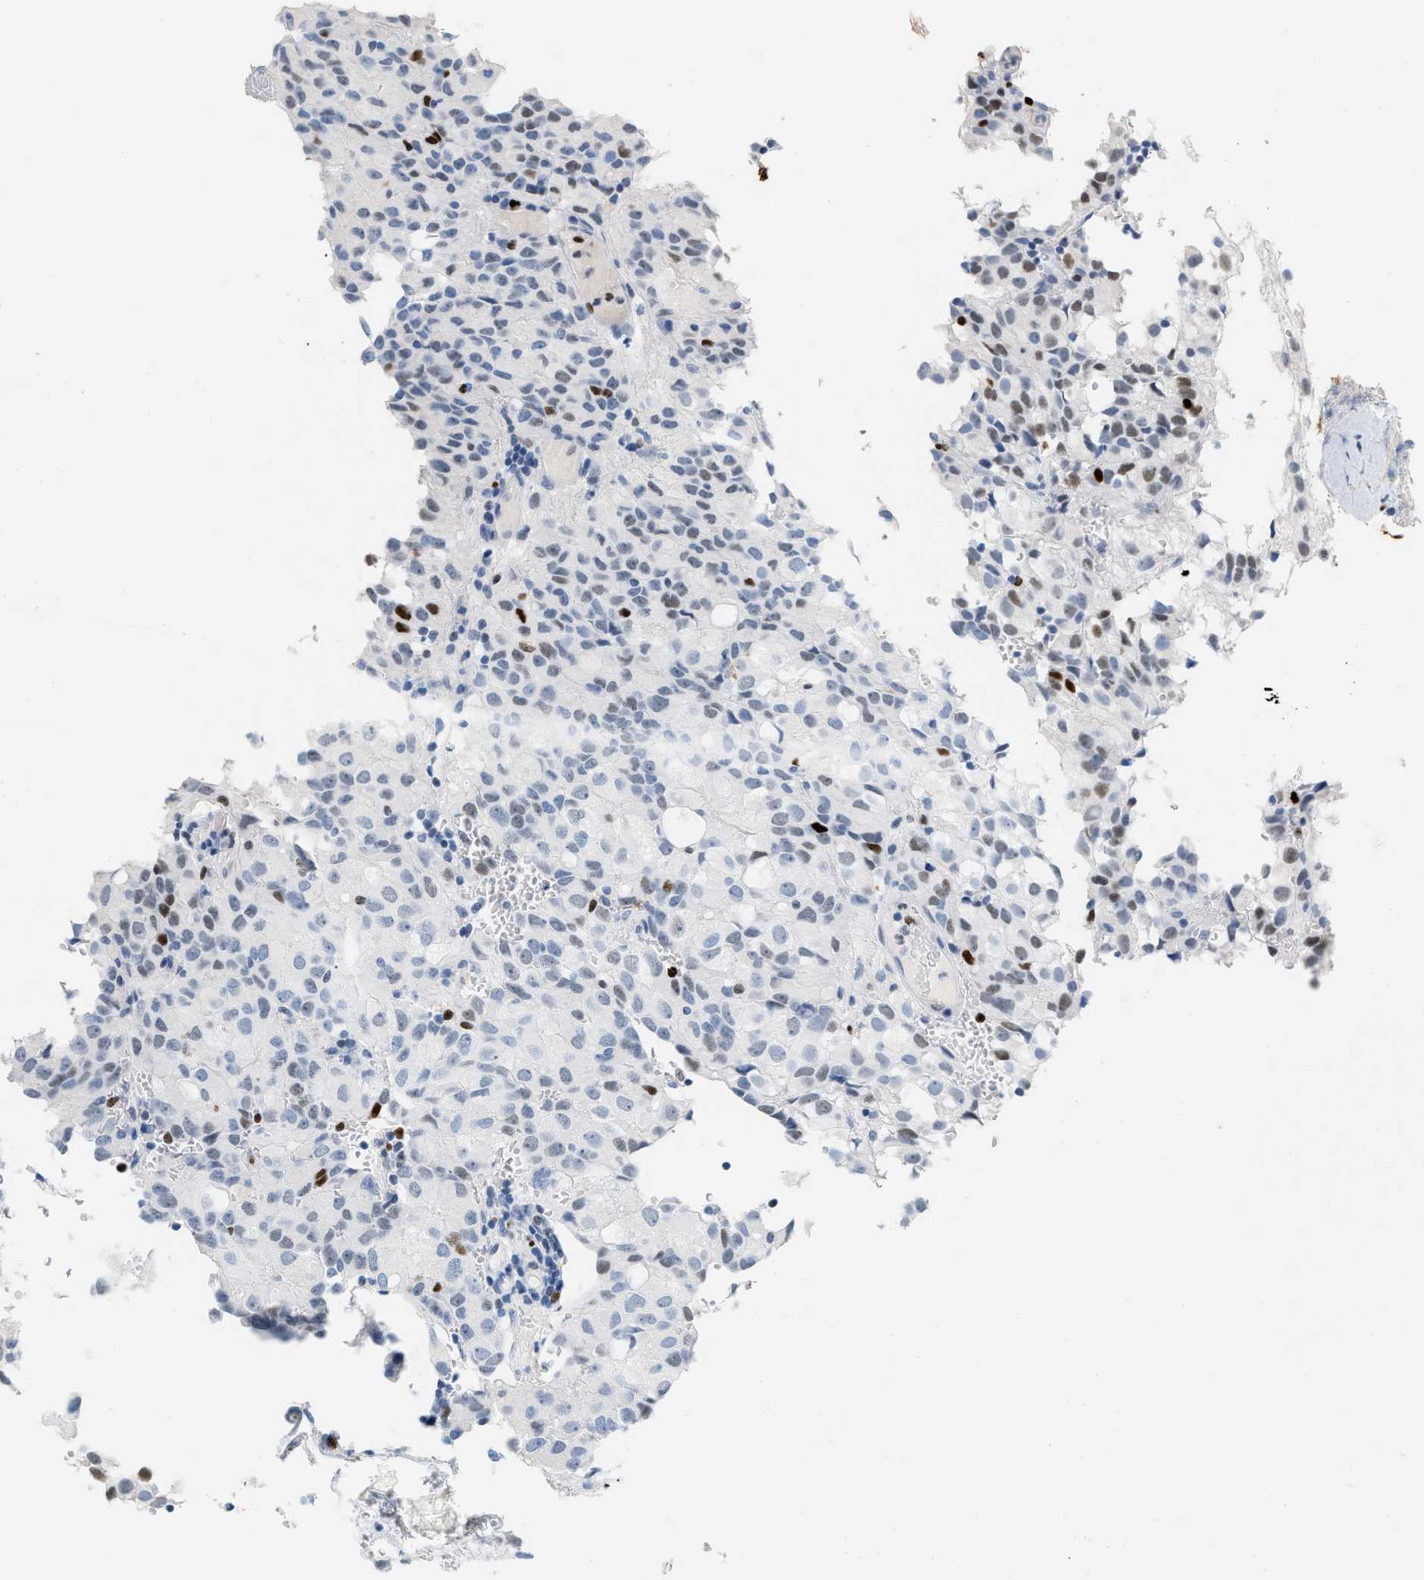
{"staining": {"intensity": "strong", "quantity": "<25%", "location": "nuclear"}, "tissue": "glioma", "cell_type": "Tumor cells", "image_type": "cancer", "snomed": [{"axis": "morphology", "description": "Glioma, malignant, High grade"}, {"axis": "topography", "description": "Brain"}], "caption": "Strong nuclear staining for a protein is identified in about <25% of tumor cells of glioma using immunohistochemistry (IHC).", "gene": "MCM7", "patient": {"sex": "male", "age": 32}}